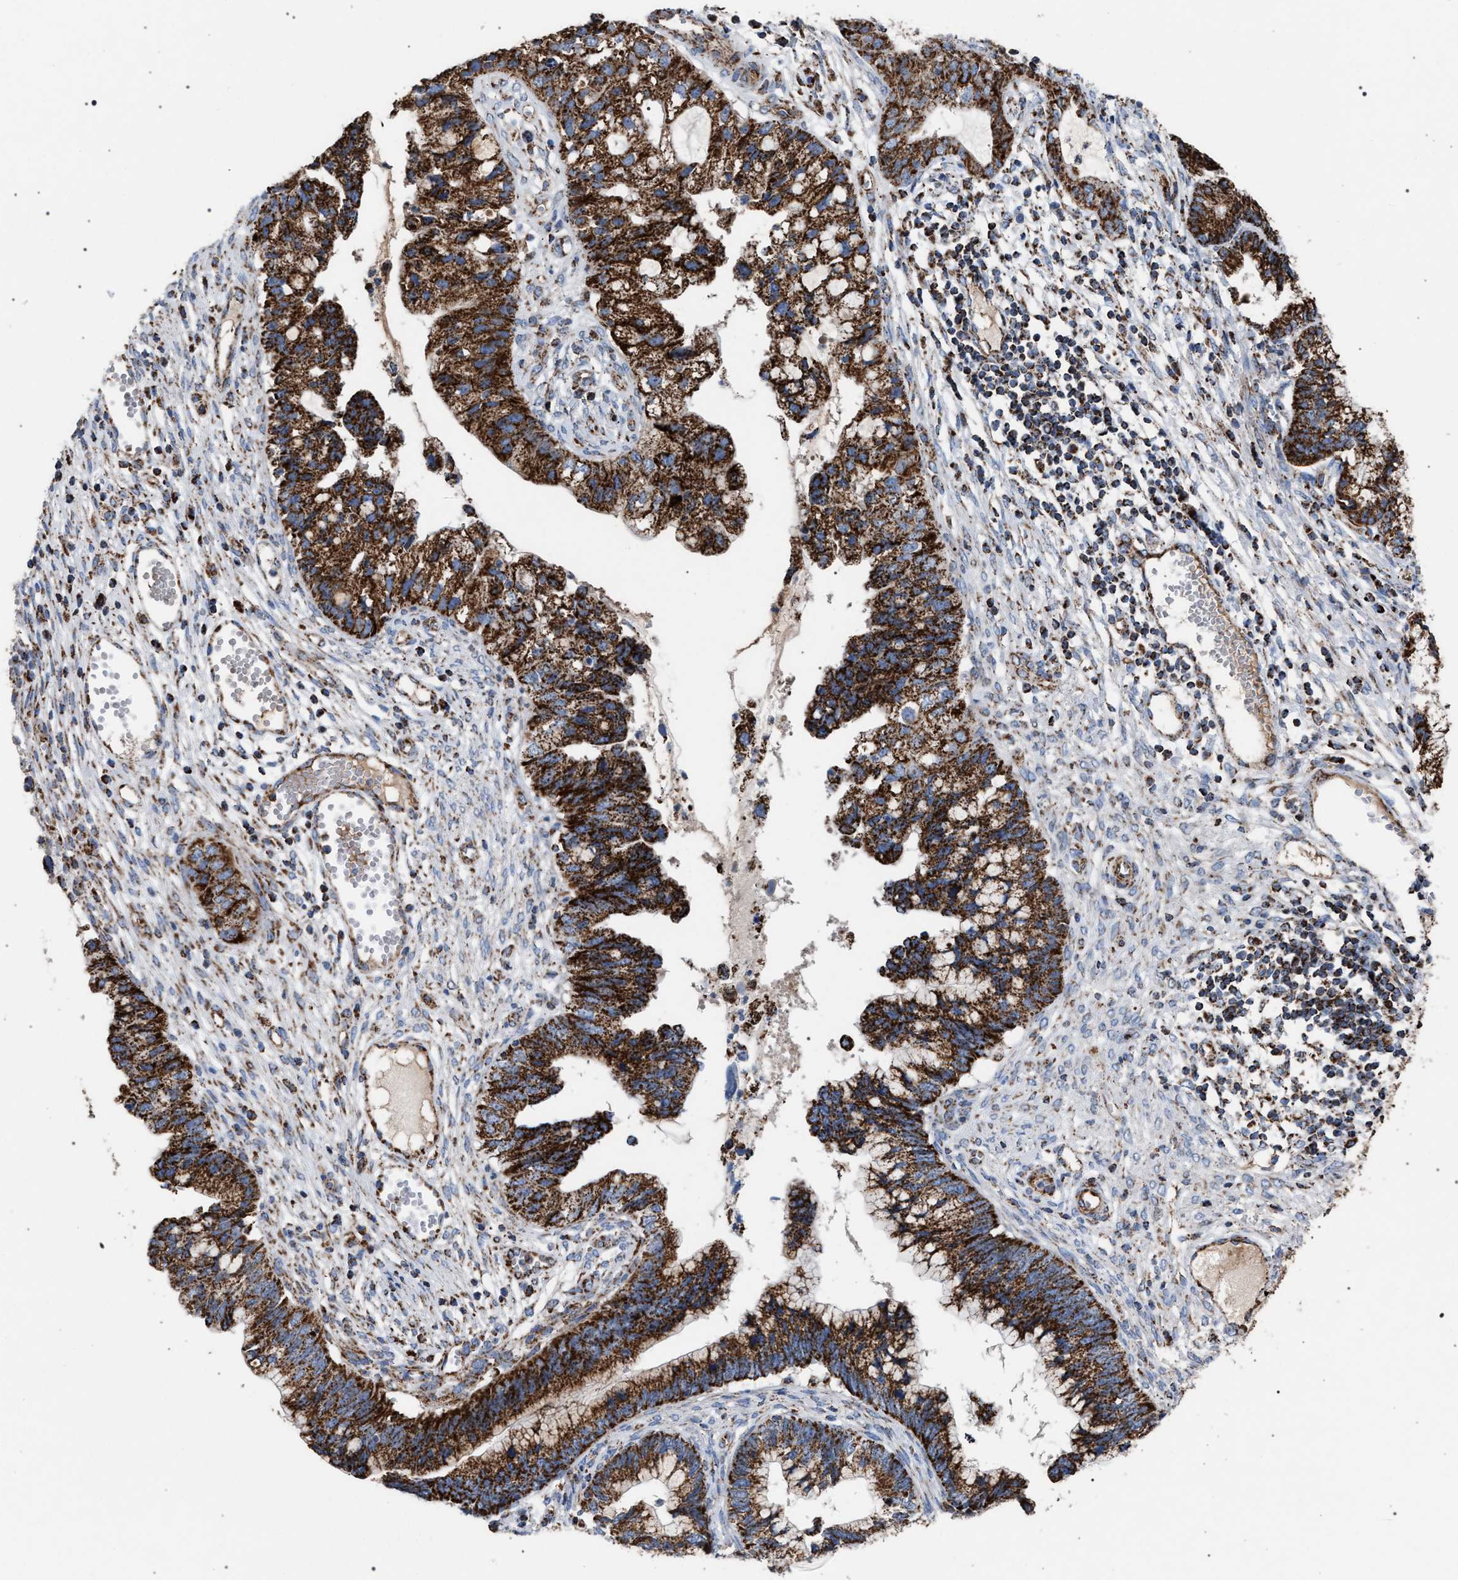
{"staining": {"intensity": "strong", "quantity": ">75%", "location": "cytoplasmic/membranous"}, "tissue": "cervical cancer", "cell_type": "Tumor cells", "image_type": "cancer", "snomed": [{"axis": "morphology", "description": "Adenocarcinoma, NOS"}, {"axis": "topography", "description": "Cervix"}], "caption": "A histopathology image of adenocarcinoma (cervical) stained for a protein displays strong cytoplasmic/membranous brown staining in tumor cells. (IHC, brightfield microscopy, high magnification).", "gene": "VPS13A", "patient": {"sex": "female", "age": 44}}